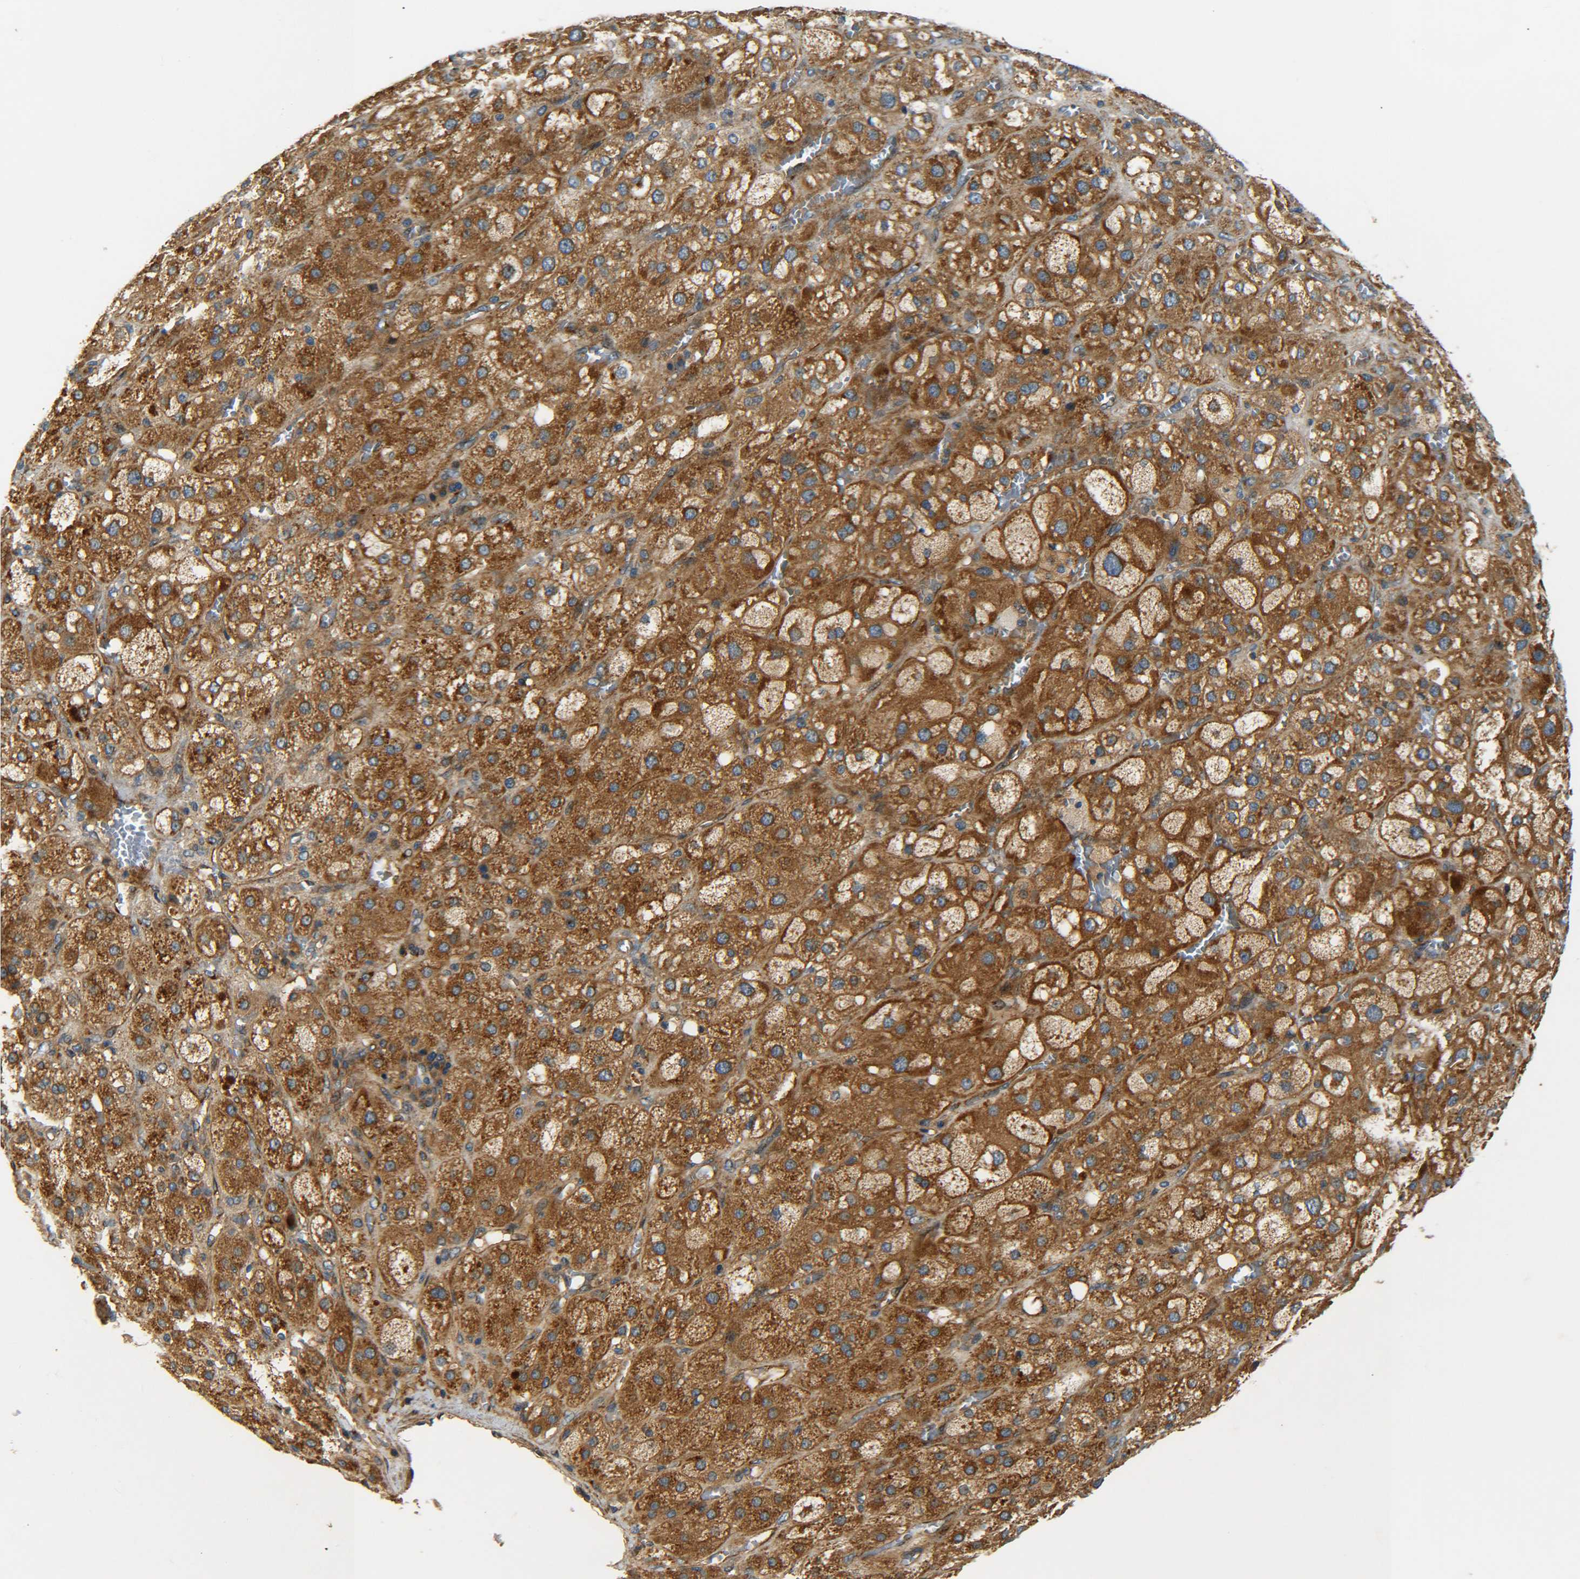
{"staining": {"intensity": "moderate", "quantity": ">75%", "location": "cytoplasmic/membranous"}, "tissue": "adrenal gland", "cell_type": "Glandular cells", "image_type": "normal", "snomed": [{"axis": "morphology", "description": "Normal tissue, NOS"}, {"axis": "topography", "description": "Adrenal gland"}], "caption": "Adrenal gland stained with immunohistochemistry (IHC) shows moderate cytoplasmic/membranous staining in about >75% of glandular cells.", "gene": "LRCH3", "patient": {"sex": "female", "age": 47}}